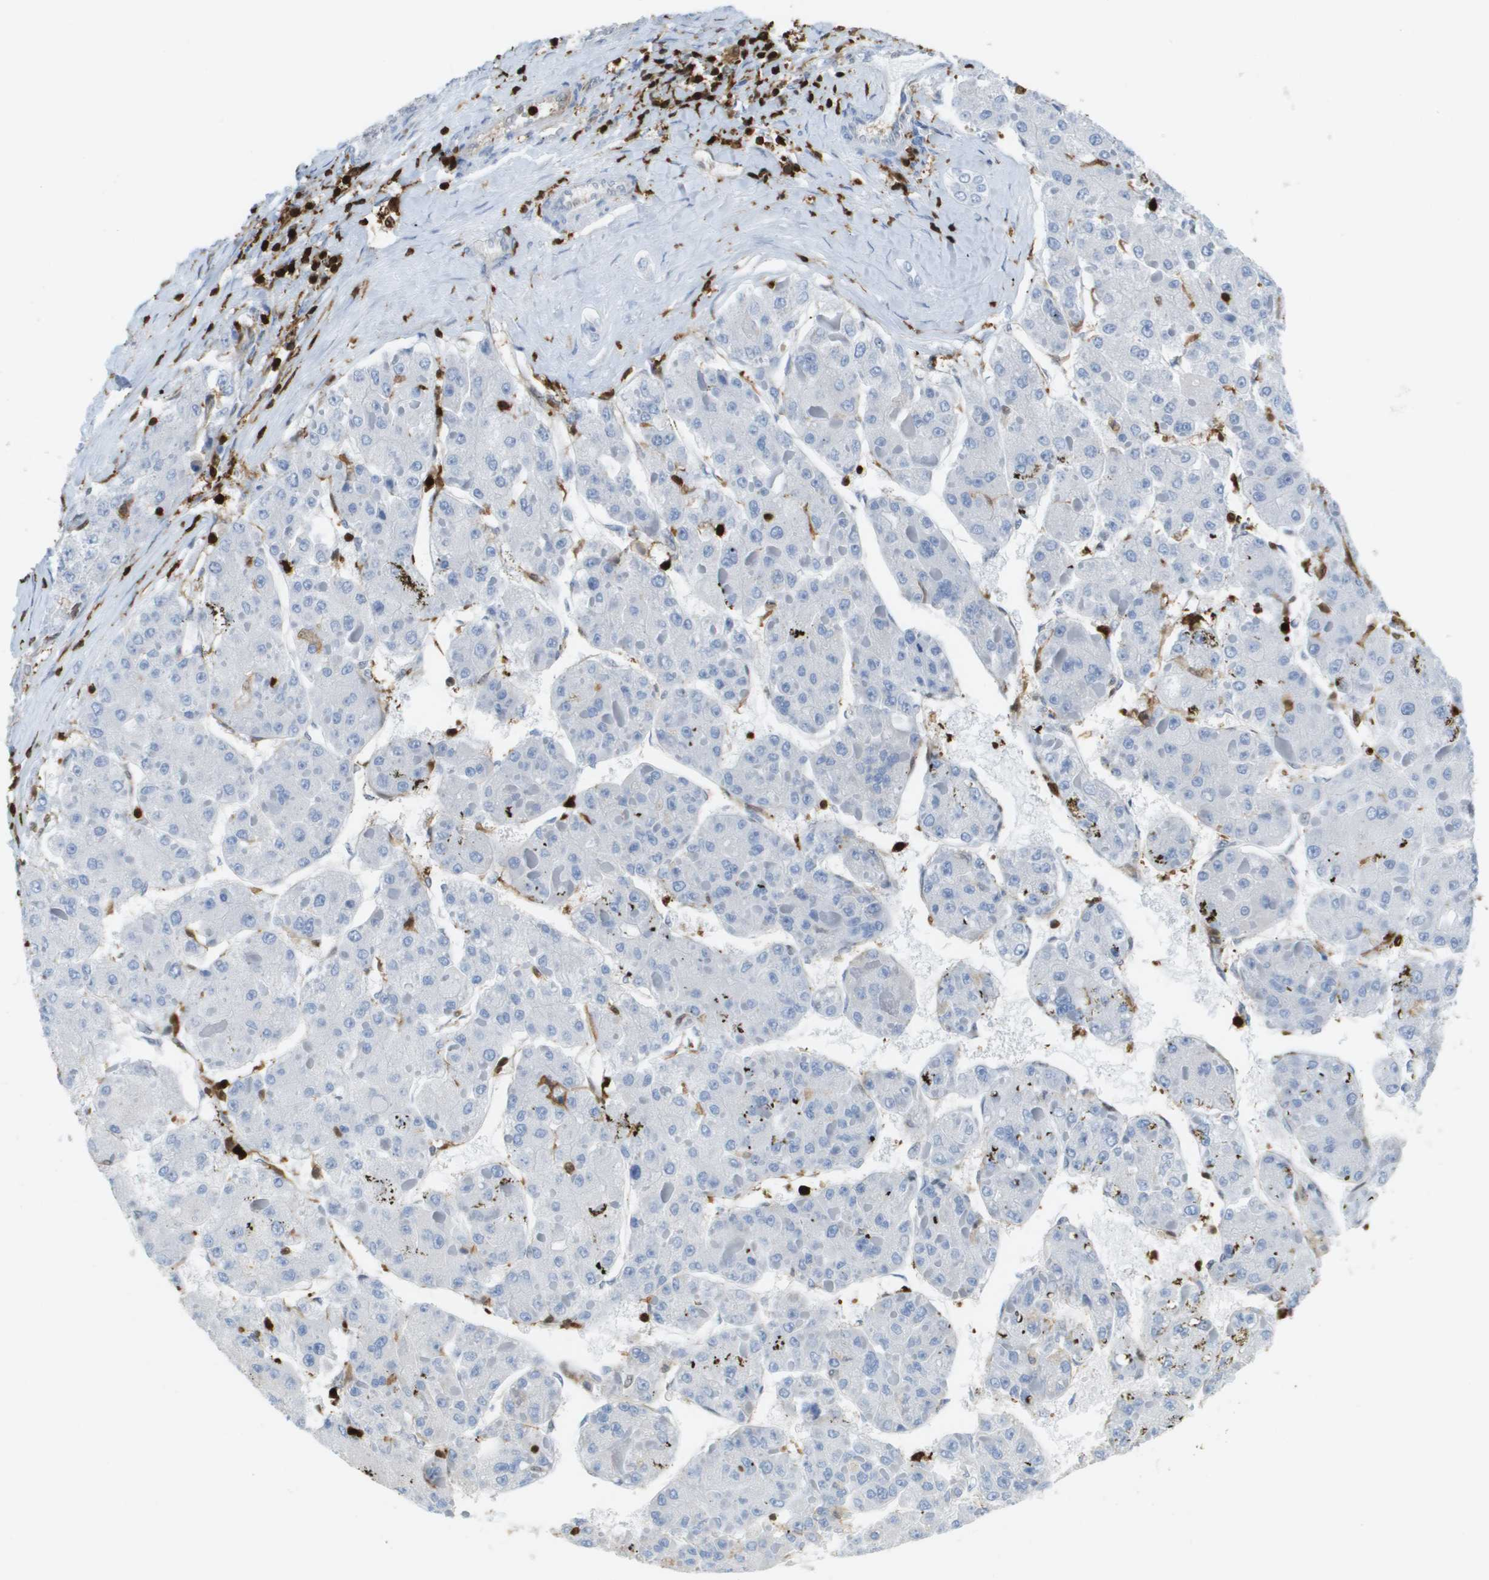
{"staining": {"intensity": "negative", "quantity": "none", "location": "none"}, "tissue": "liver cancer", "cell_type": "Tumor cells", "image_type": "cancer", "snomed": [{"axis": "morphology", "description": "Carcinoma, Hepatocellular, NOS"}, {"axis": "topography", "description": "Liver"}], "caption": "The IHC image has no significant staining in tumor cells of liver cancer (hepatocellular carcinoma) tissue.", "gene": "DOCK5", "patient": {"sex": "female", "age": 73}}